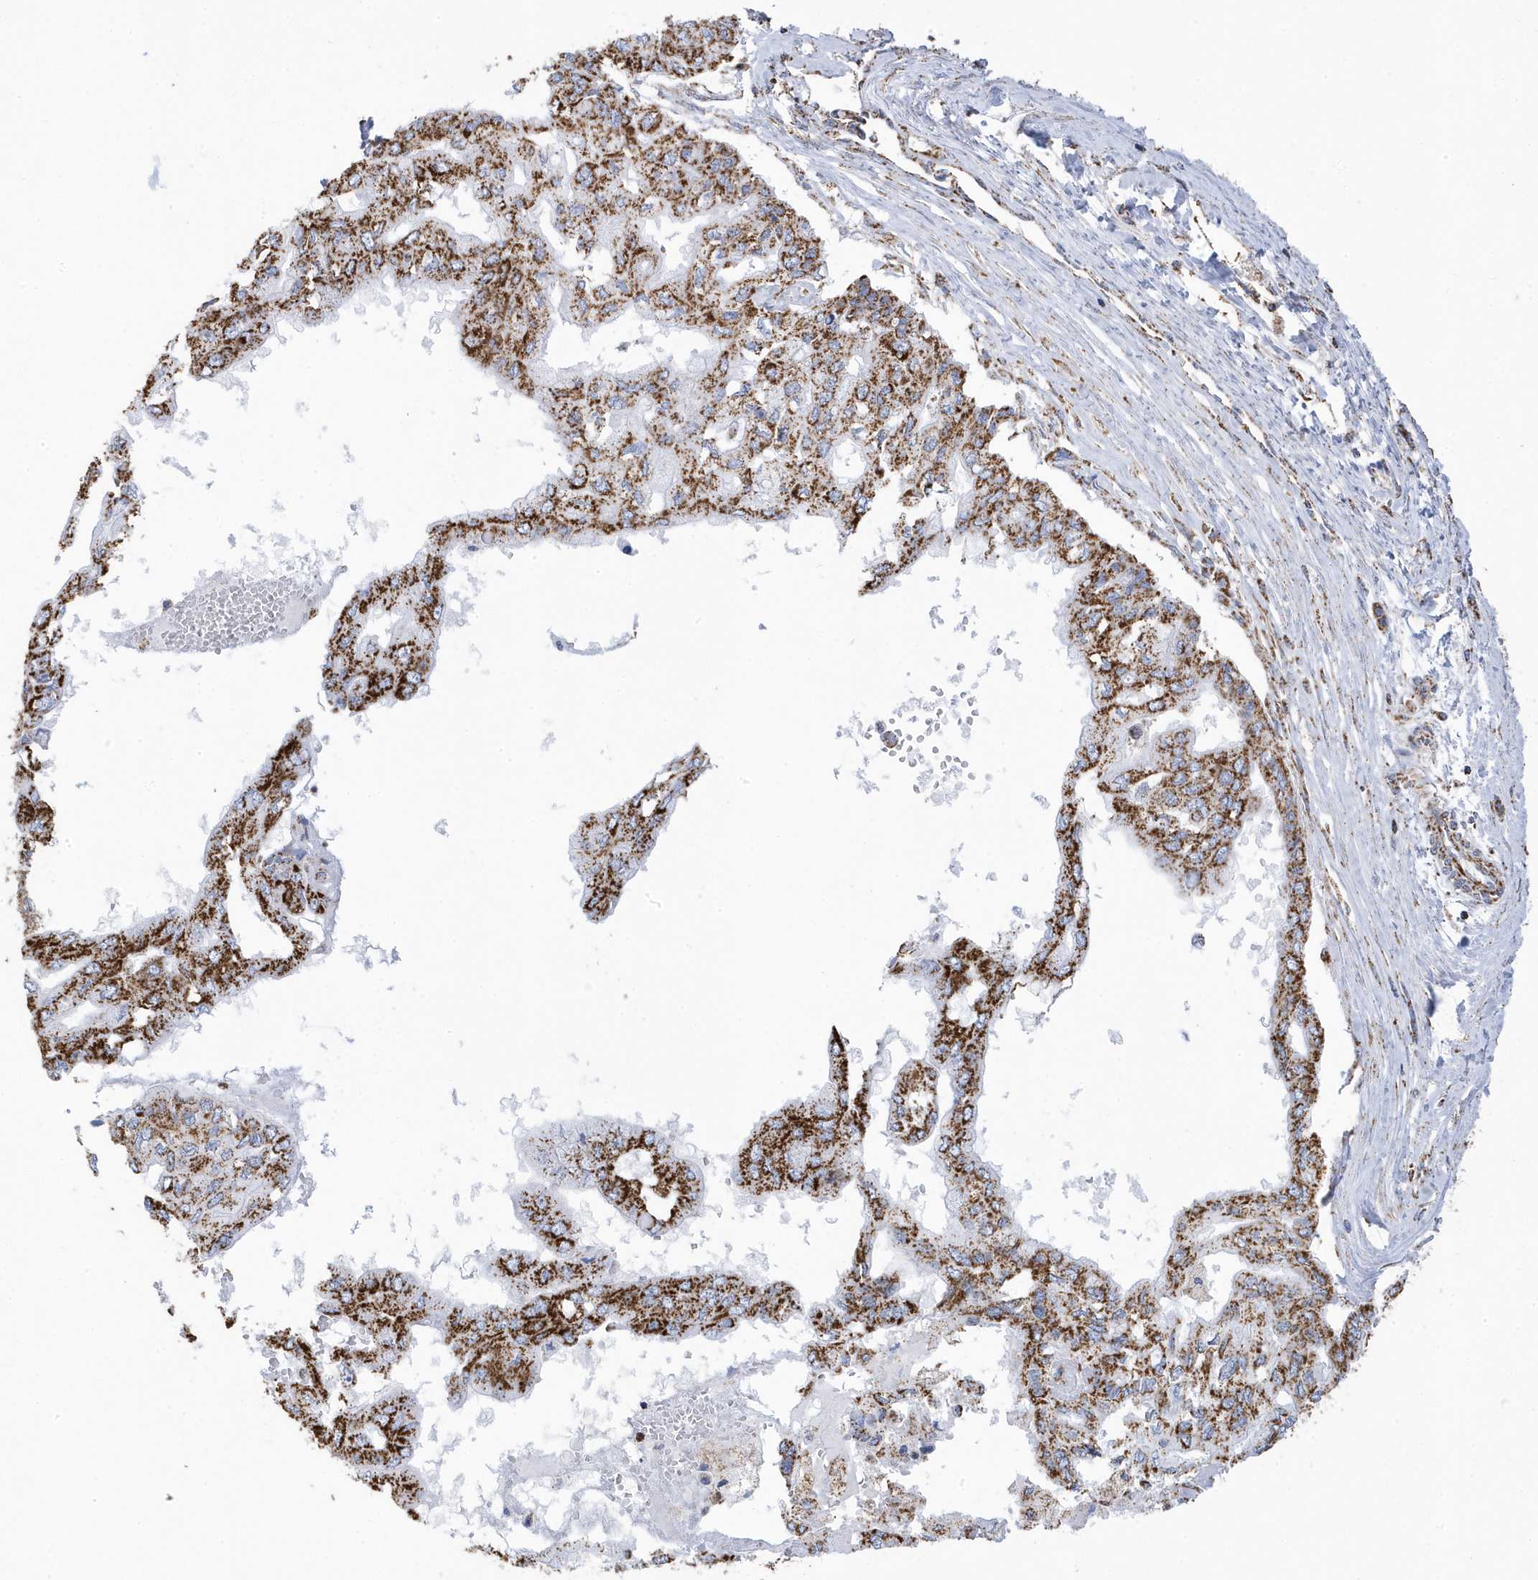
{"staining": {"intensity": "strong", "quantity": ">75%", "location": "cytoplasmic/membranous"}, "tissue": "pancreatic cancer", "cell_type": "Tumor cells", "image_type": "cancer", "snomed": [{"axis": "morphology", "description": "Adenocarcinoma, NOS"}, {"axis": "topography", "description": "Pancreas"}], "caption": "A brown stain highlights strong cytoplasmic/membranous staining of a protein in pancreatic cancer tumor cells.", "gene": "GTPBP8", "patient": {"sex": "male", "age": 51}}